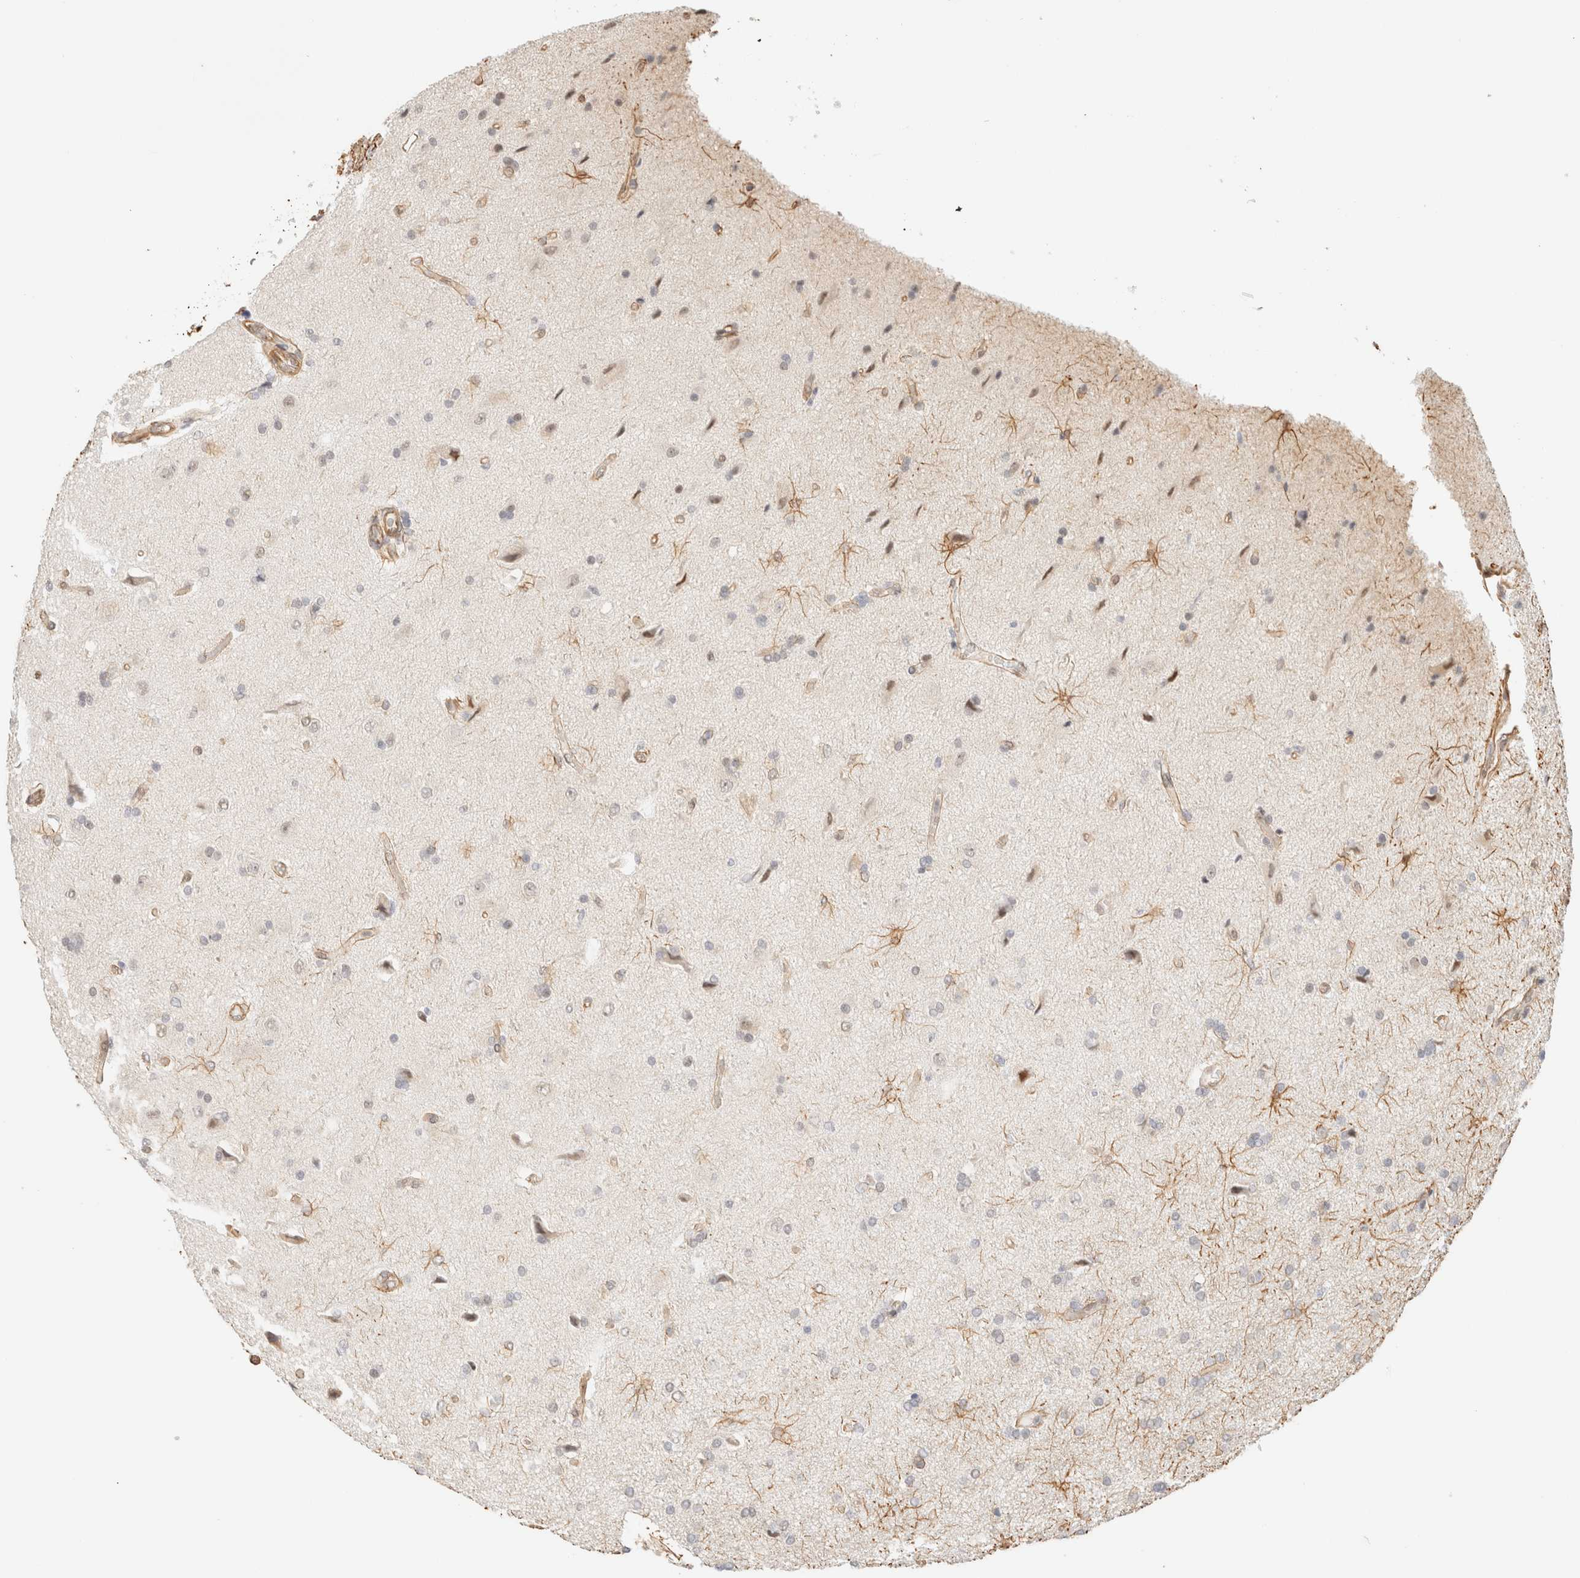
{"staining": {"intensity": "negative", "quantity": "none", "location": "none"}, "tissue": "glioma", "cell_type": "Tumor cells", "image_type": "cancer", "snomed": [{"axis": "morphology", "description": "Glioma, malignant, High grade"}, {"axis": "topography", "description": "Brain"}], "caption": "Tumor cells are negative for brown protein staining in high-grade glioma (malignant).", "gene": "ARID5A", "patient": {"sex": "male", "age": 72}}